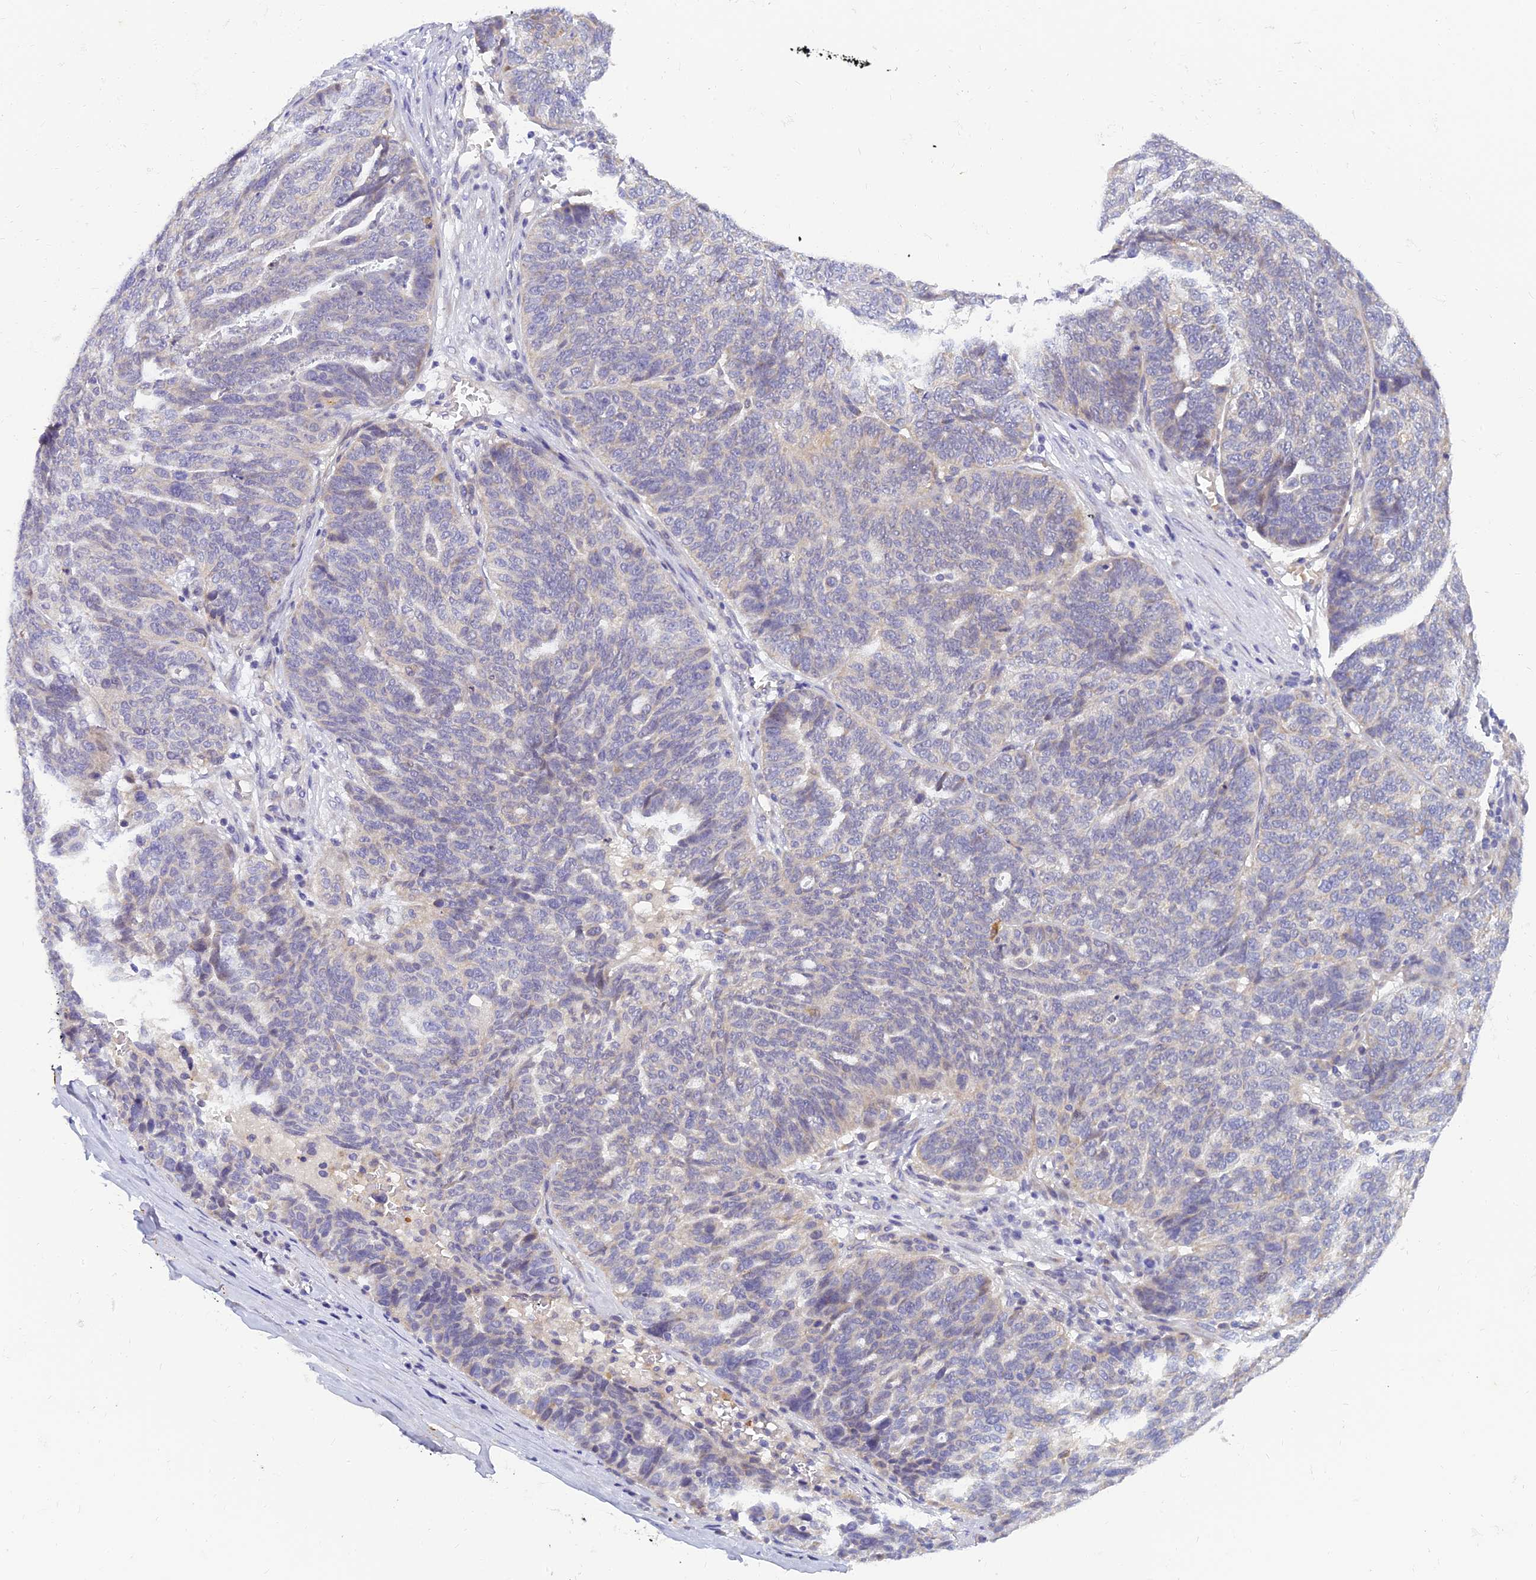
{"staining": {"intensity": "negative", "quantity": "none", "location": "none"}, "tissue": "ovarian cancer", "cell_type": "Tumor cells", "image_type": "cancer", "snomed": [{"axis": "morphology", "description": "Cystadenocarcinoma, serous, NOS"}, {"axis": "topography", "description": "Ovary"}], "caption": "Tumor cells are negative for brown protein staining in serous cystadenocarcinoma (ovarian).", "gene": "ANKS4B", "patient": {"sex": "female", "age": 59}}